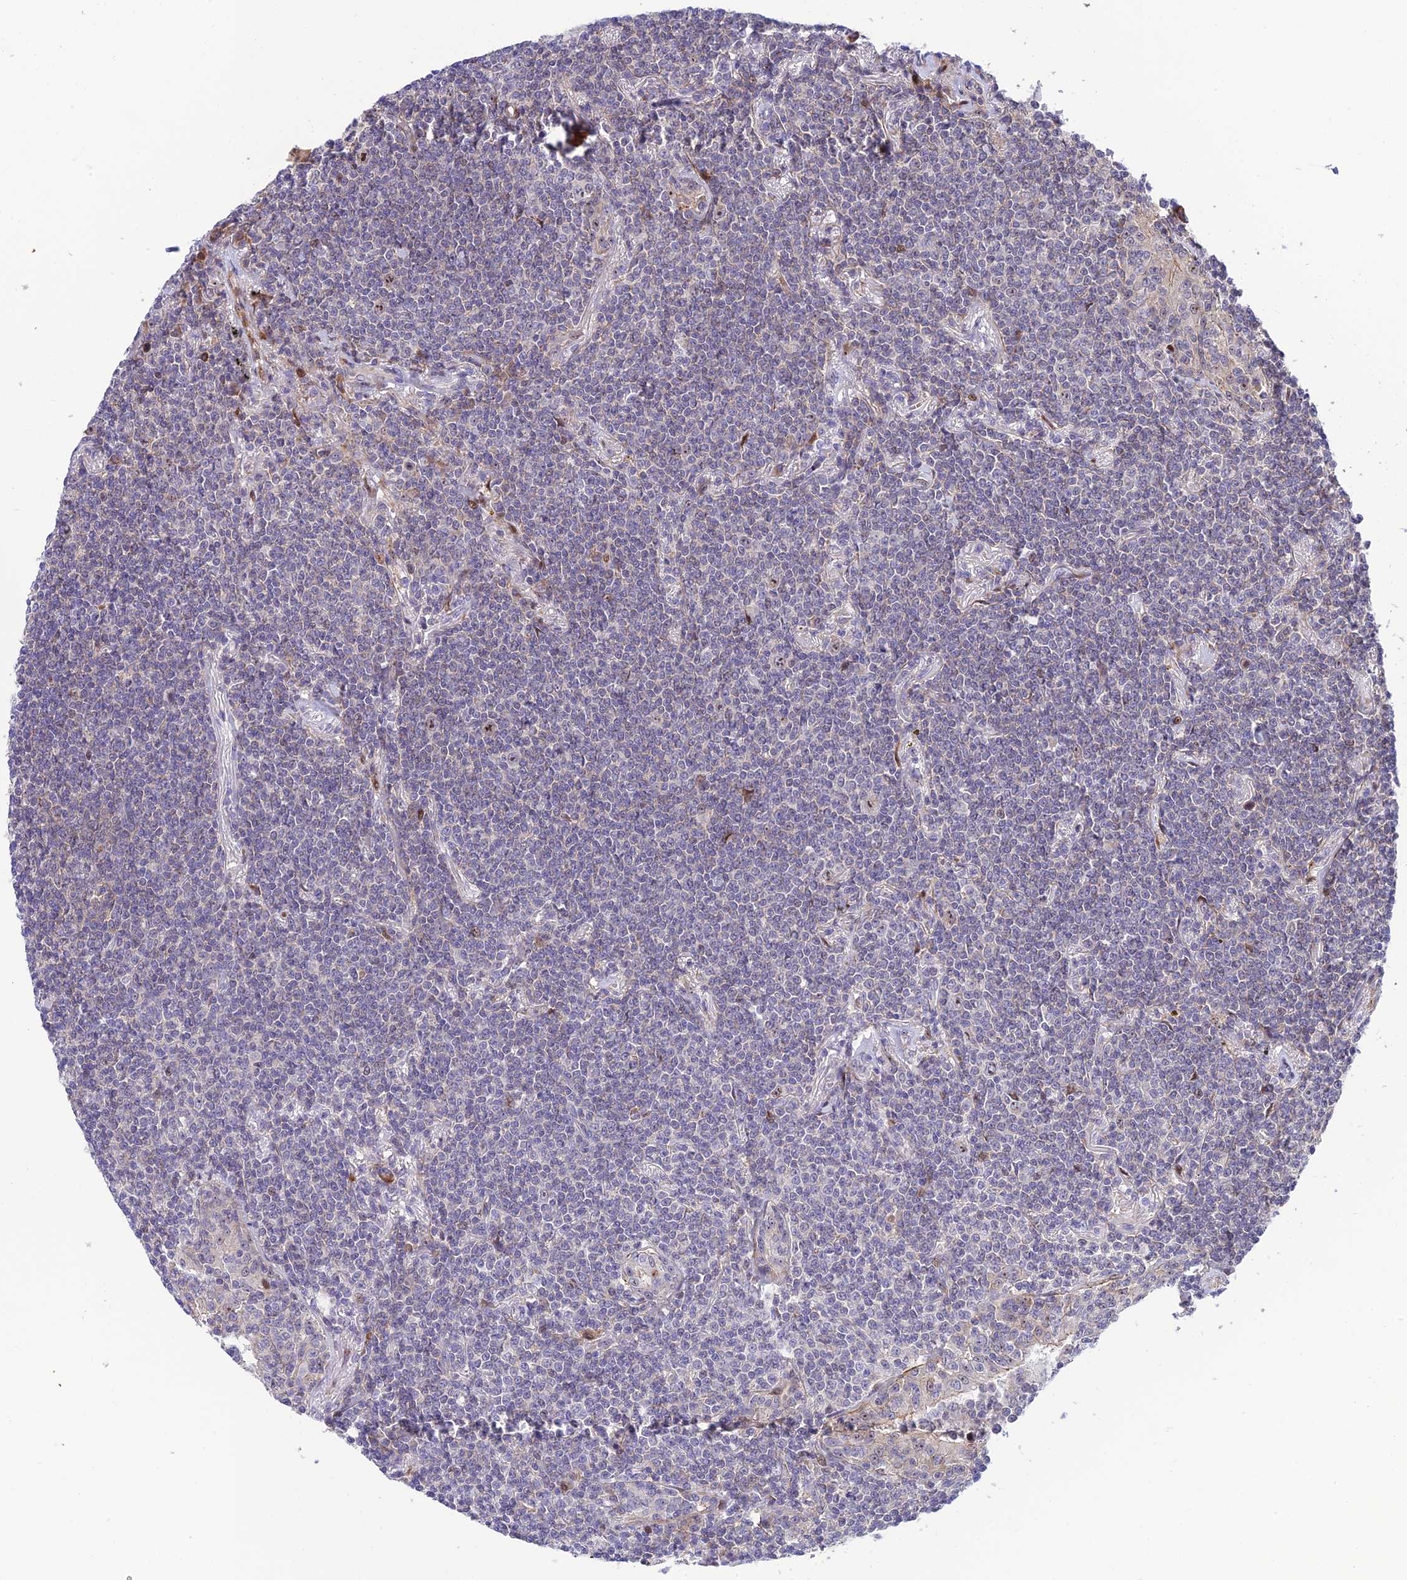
{"staining": {"intensity": "negative", "quantity": "none", "location": "none"}, "tissue": "lymphoma", "cell_type": "Tumor cells", "image_type": "cancer", "snomed": [{"axis": "morphology", "description": "Malignant lymphoma, non-Hodgkin's type, Low grade"}, {"axis": "topography", "description": "Lung"}], "caption": "An image of low-grade malignant lymphoma, non-Hodgkin's type stained for a protein displays no brown staining in tumor cells.", "gene": "KBTBD7", "patient": {"sex": "female", "age": 71}}